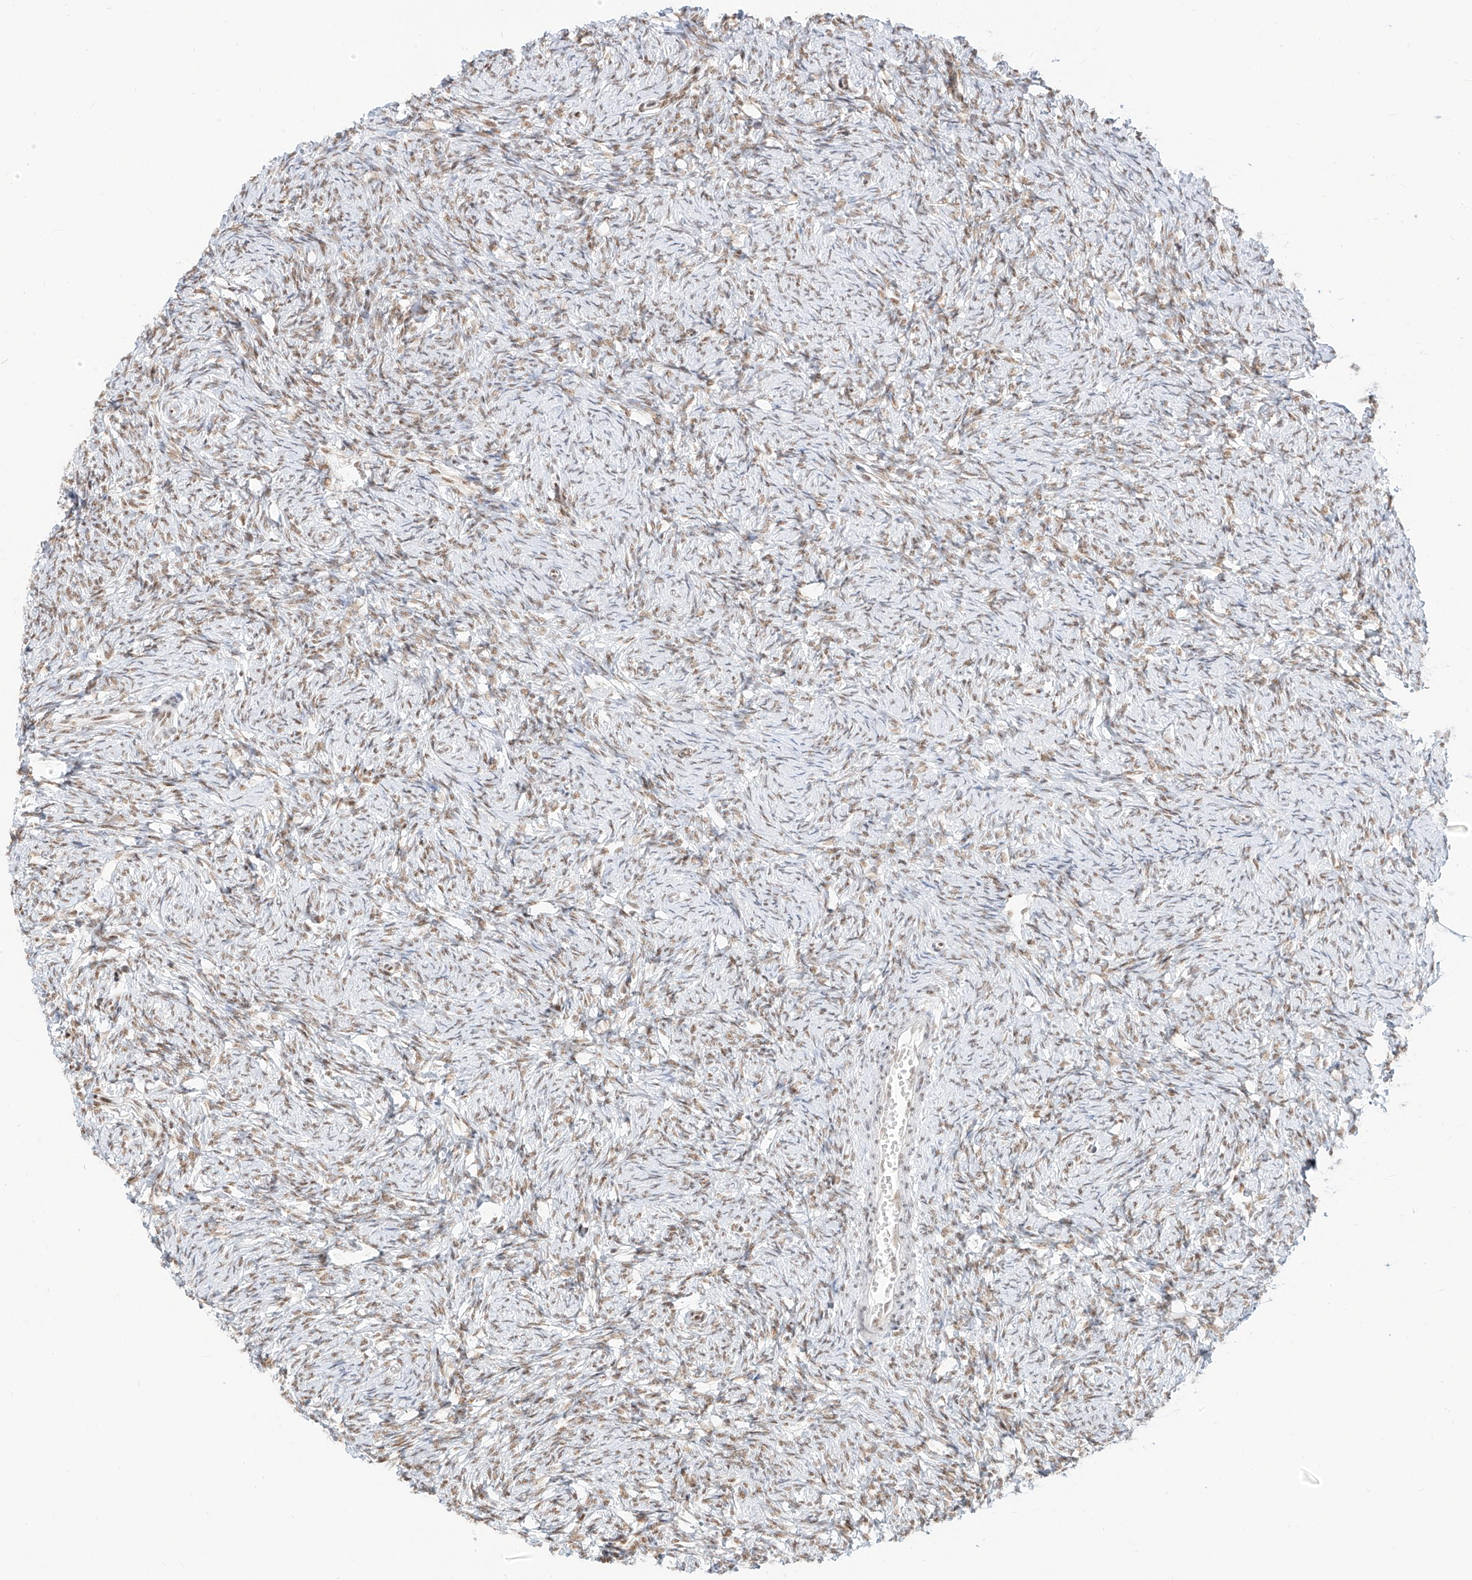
{"staining": {"intensity": "moderate", "quantity": "25%-75%", "location": "nuclear"}, "tissue": "ovary", "cell_type": "Ovarian stroma cells", "image_type": "normal", "snomed": [{"axis": "morphology", "description": "Normal tissue, NOS"}, {"axis": "morphology", "description": "Cyst, NOS"}, {"axis": "topography", "description": "Ovary"}], "caption": "Benign ovary exhibits moderate nuclear staining in about 25%-75% of ovarian stroma cells, visualized by immunohistochemistry.", "gene": "SUPT5H", "patient": {"sex": "female", "age": 33}}